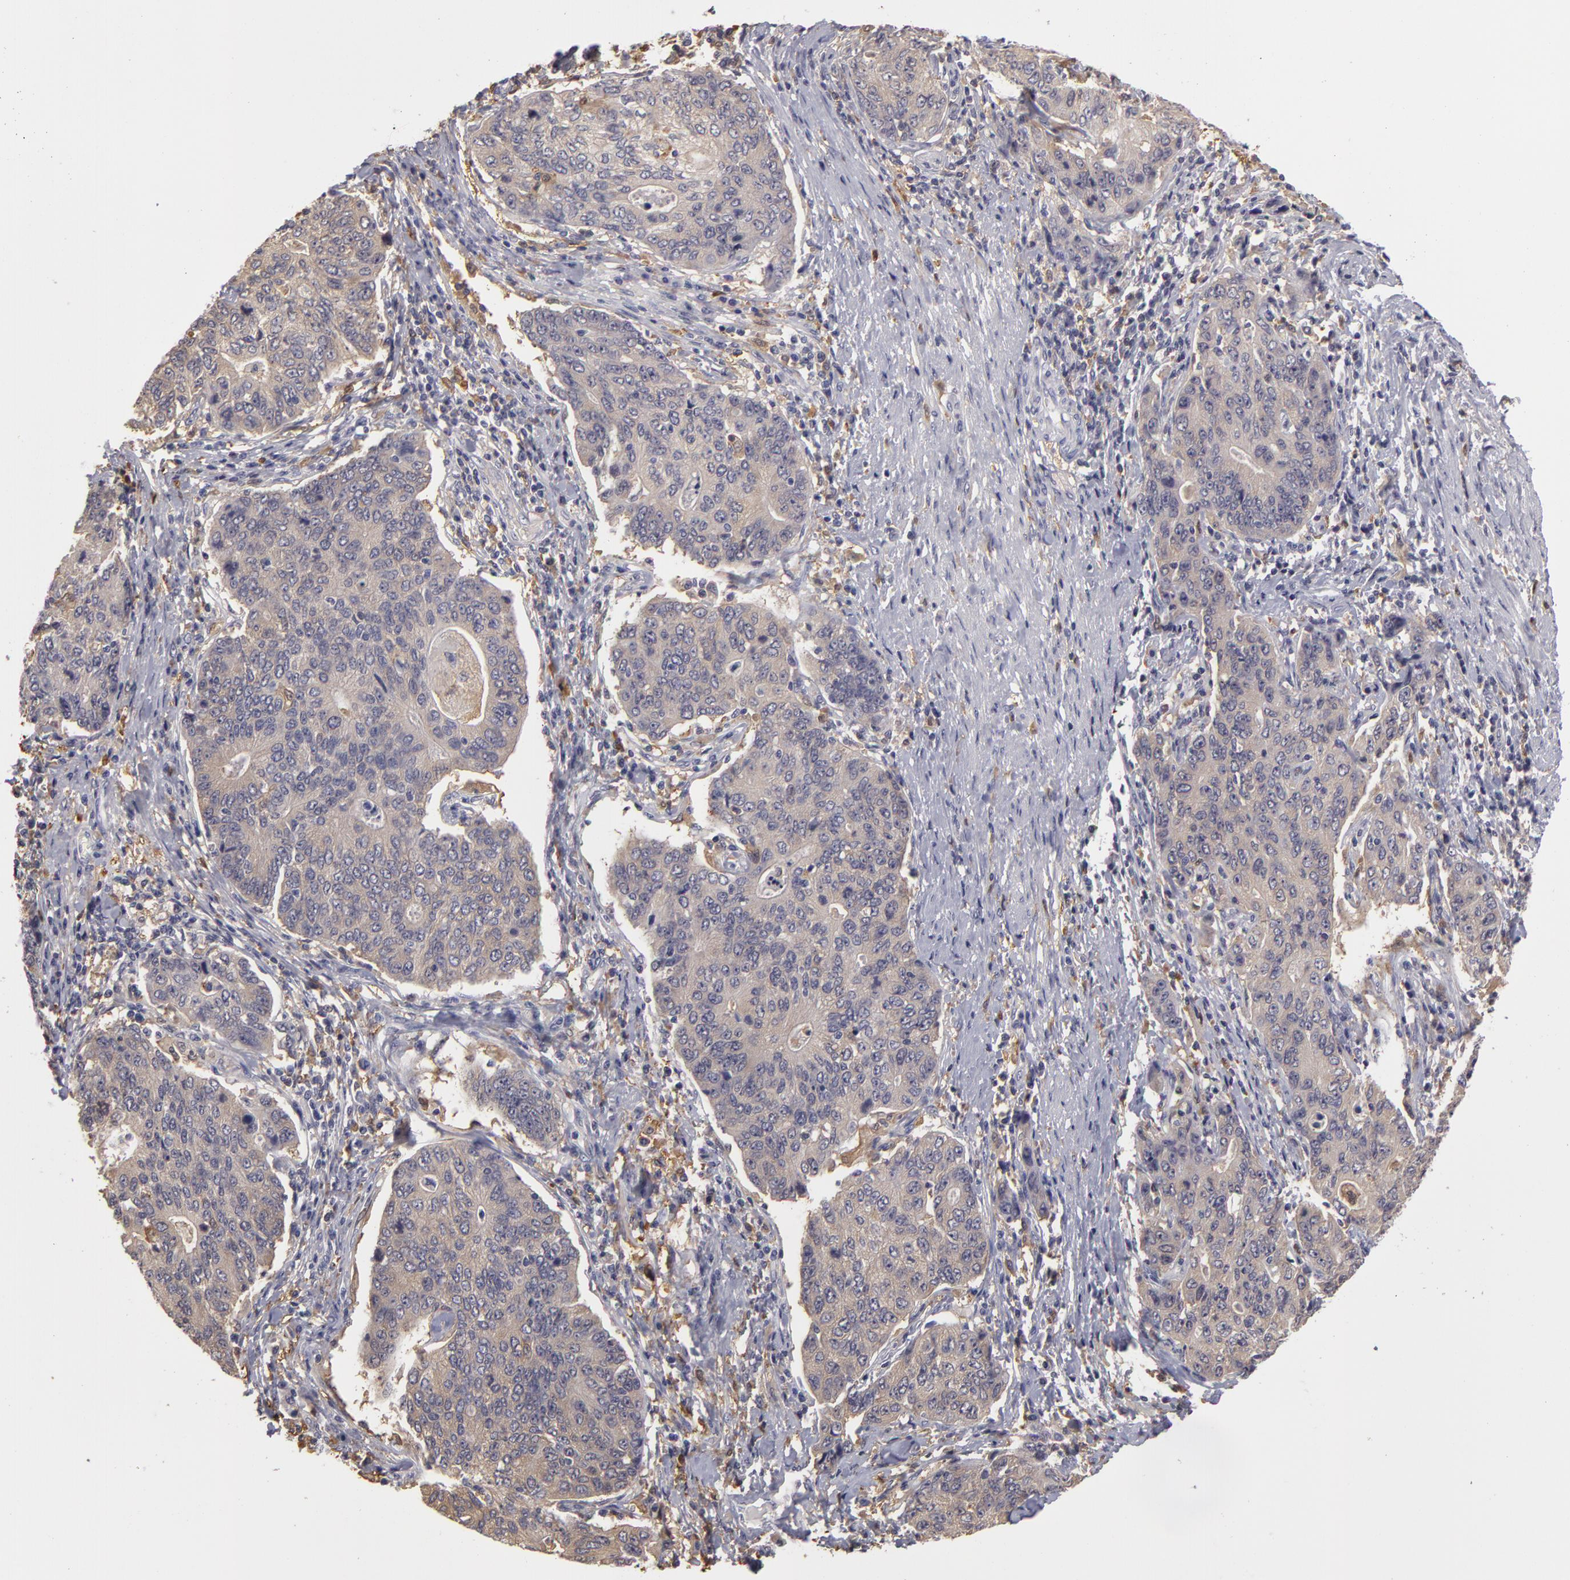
{"staining": {"intensity": "negative", "quantity": "none", "location": "none"}, "tissue": "stomach cancer", "cell_type": "Tumor cells", "image_type": "cancer", "snomed": [{"axis": "morphology", "description": "Adenocarcinoma, NOS"}, {"axis": "topography", "description": "Esophagus"}, {"axis": "topography", "description": "Stomach"}], "caption": "Tumor cells are negative for brown protein staining in stomach cancer.", "gene": "GNPDA1", "patient": {"sex": "male", "age": 74}}